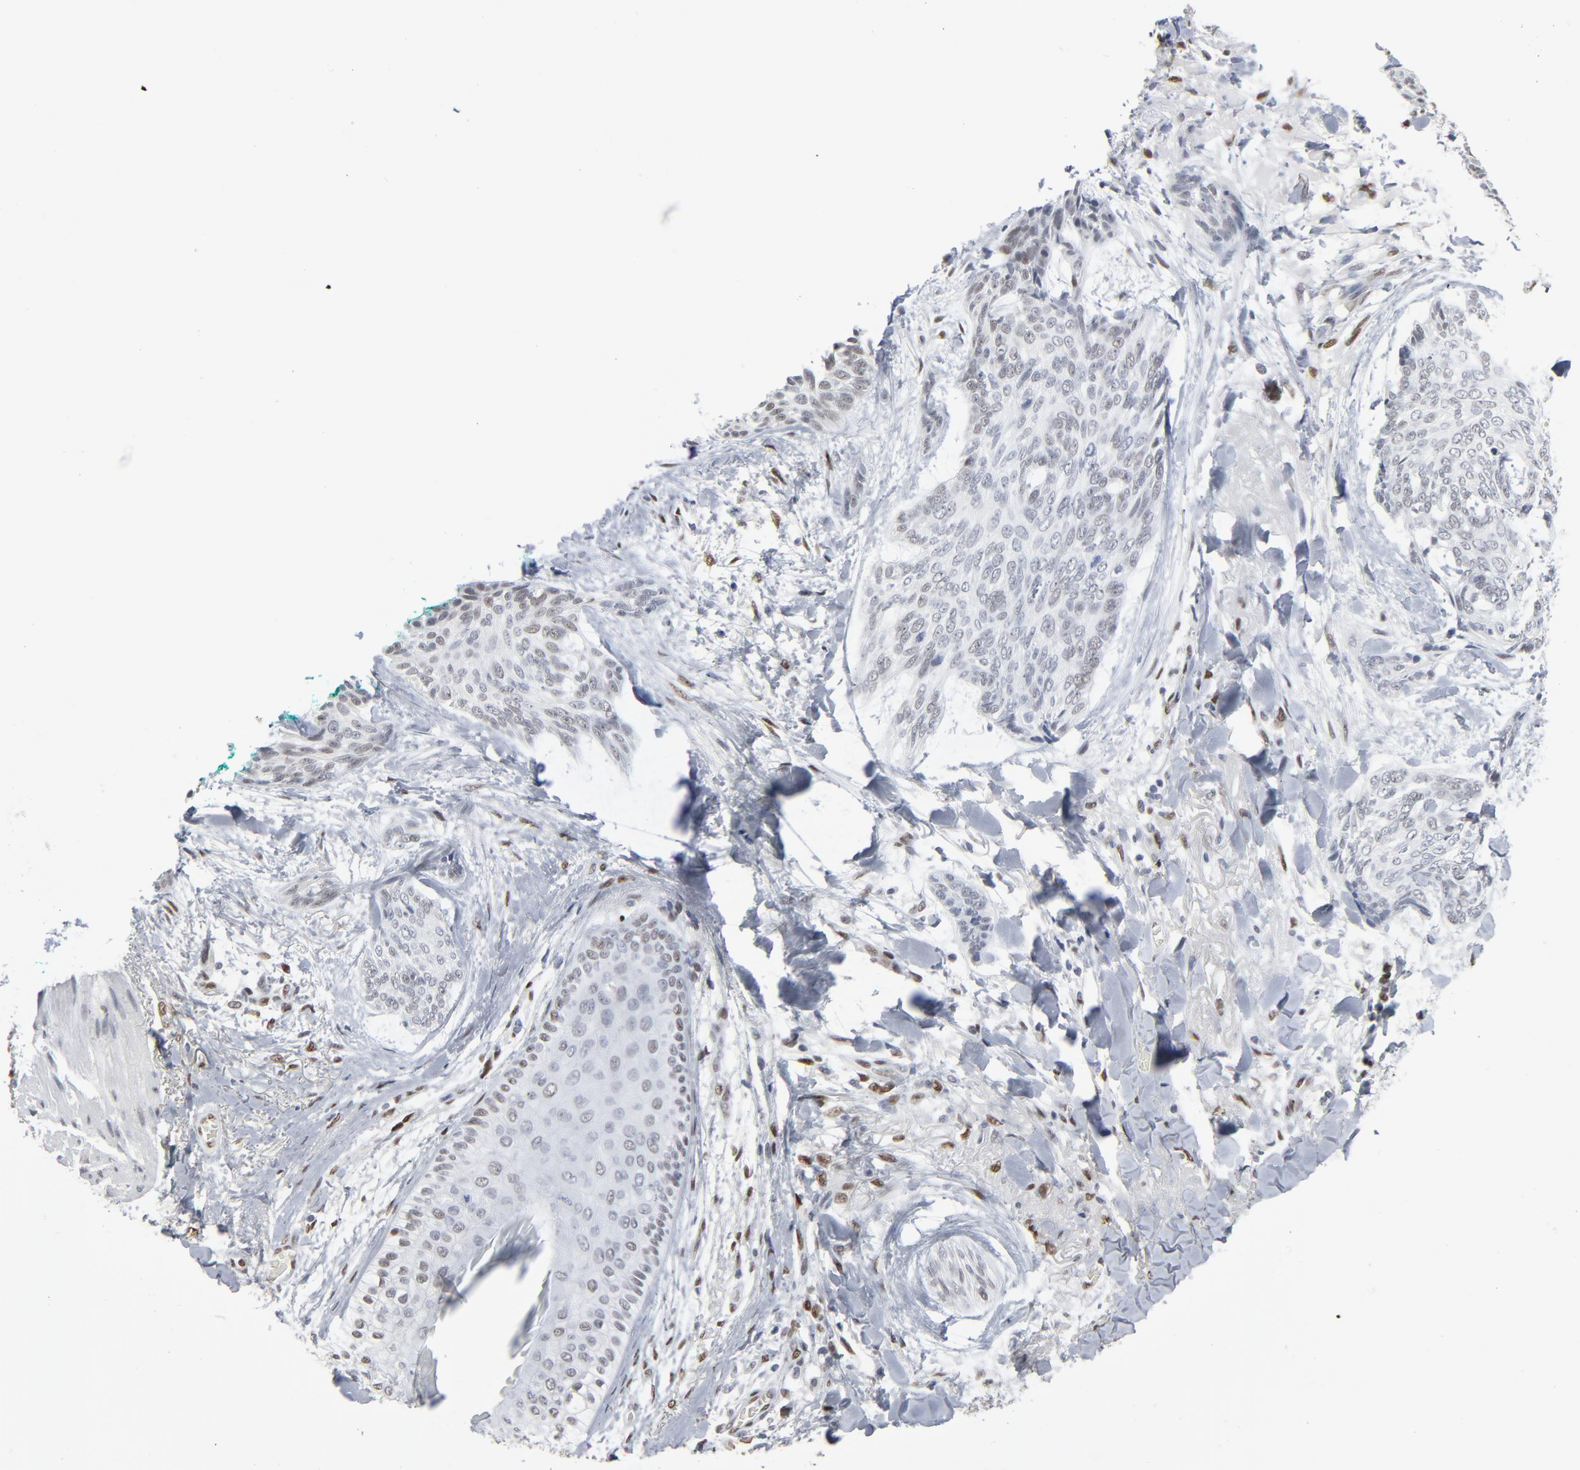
{"staining": {"intensity": "negative", "quantity": "none", "location": "none"}, "tissue": "skin cancer", "cell_type": "Tumor cells", "image_type": "cancer", "snomed": [{"axis": "morphology", "description": "Normal tissue, NOS"}, {"axis": "morphology", "description": "Basal cell carcinoma"}, {"axis": "topography", "description": "Skin"}], "caption": "Tumor cells are negative for protein expression in human skin cancer (basal cell carcinoma). Nuclei are stained in blue.", "gene": "ATF7", "patient": {"sex": "female", "age": 71}}